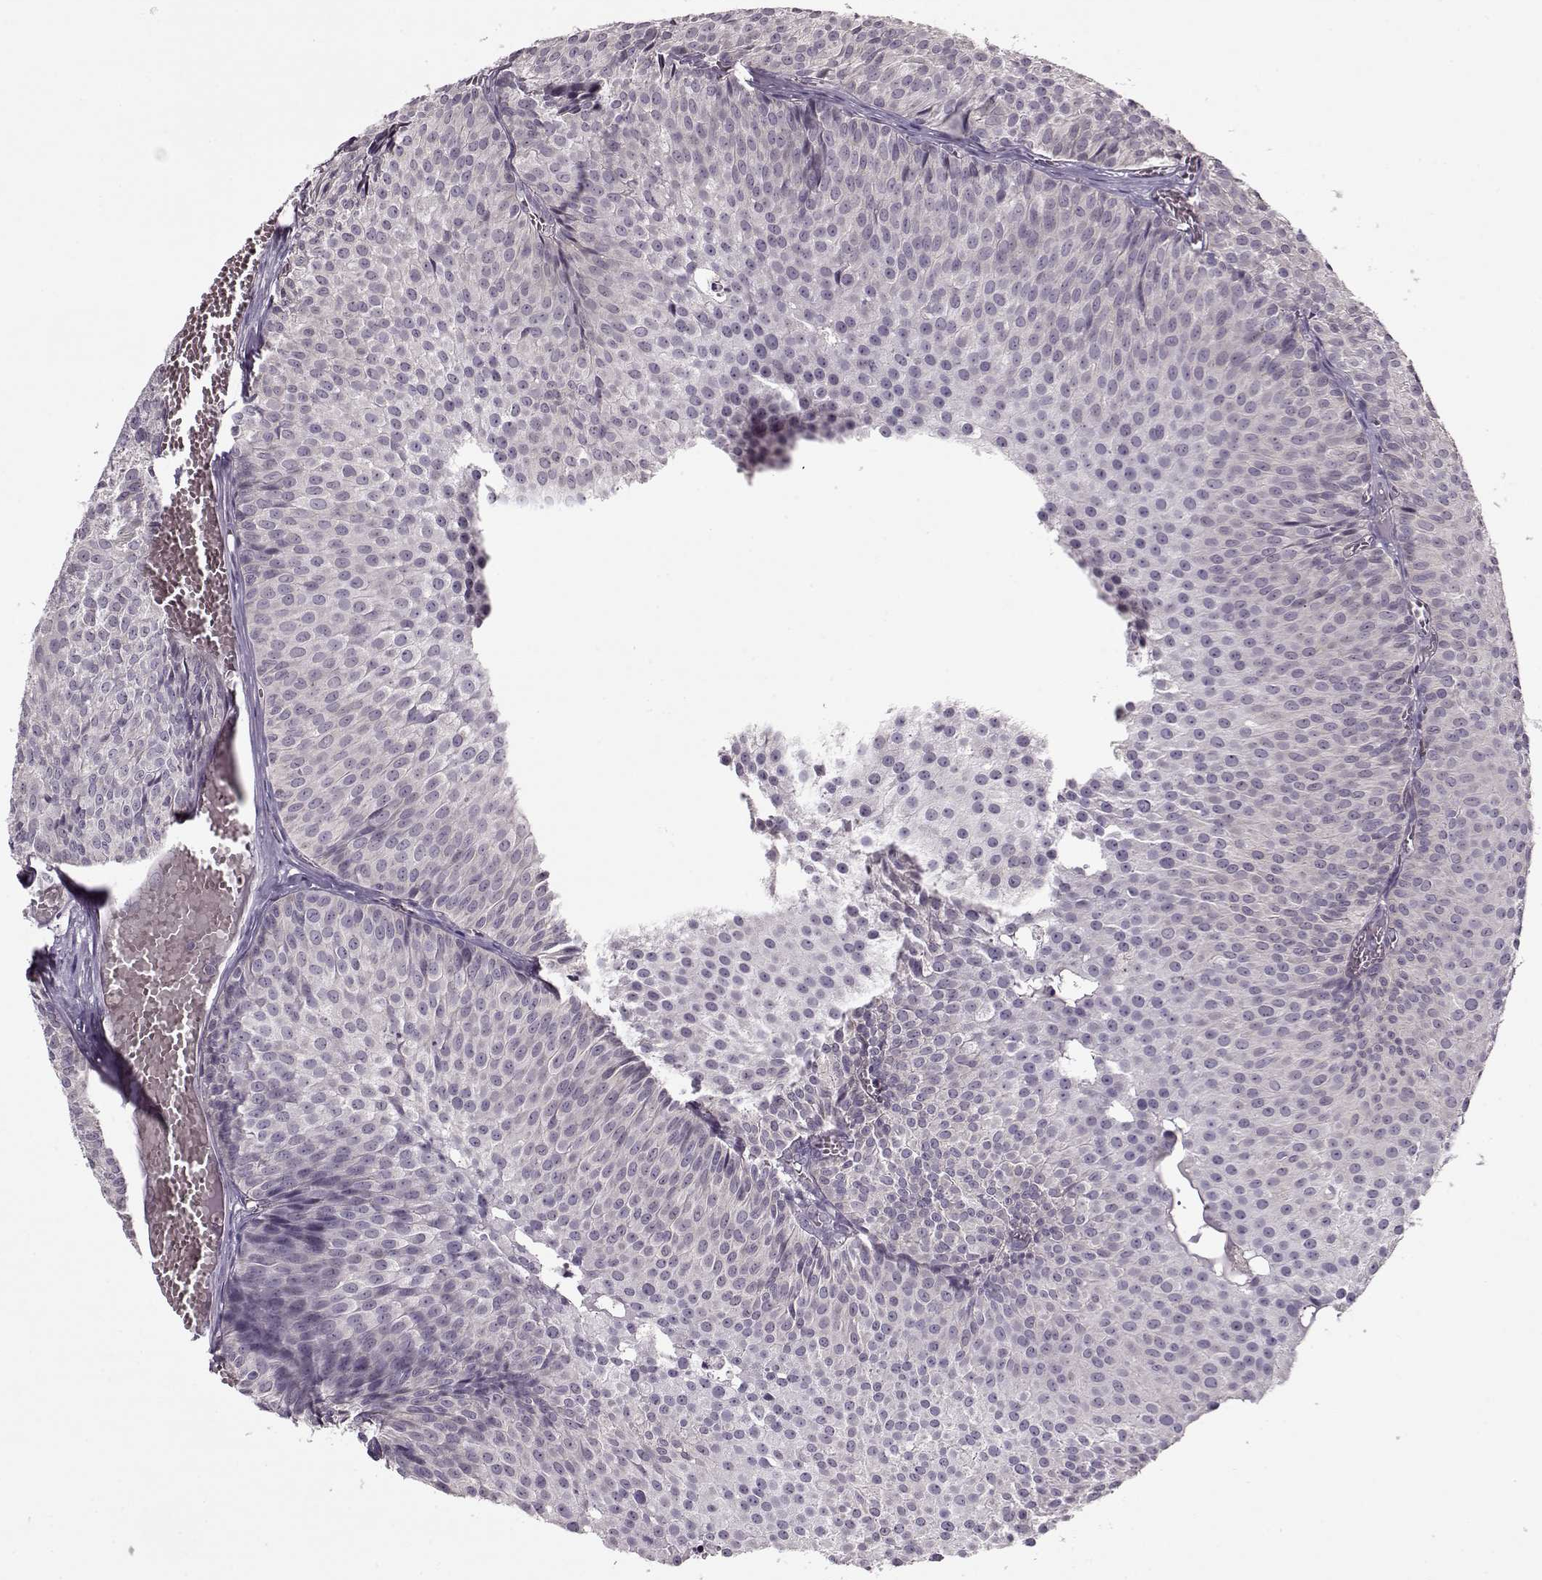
{"staining": {"intensity": "weak", "quantity": "<25%", "location": "cytoplasmic/membranous"}, "tissue": "urothelial cancer", "cell_type": "Tumor cells", "image_type": "cancer", "snomed": [{"axis": "morphology", "description": "Urothelial carcinoma, Low grade"}, {"axis": "topography", "description": "Urinary bladder"}], "caption": "High magnification brightfield microscopy of urothelial cancer stained with DAB (brown) and counterstained with hematoxylin (blue): tumor cells show no significant staining. (DAB immunohistochemistry (IHC) visualized using brightfield microscopy, high magnification).", "gene": "ACOT11", "patient": {"sex": "male", "age": 63}}